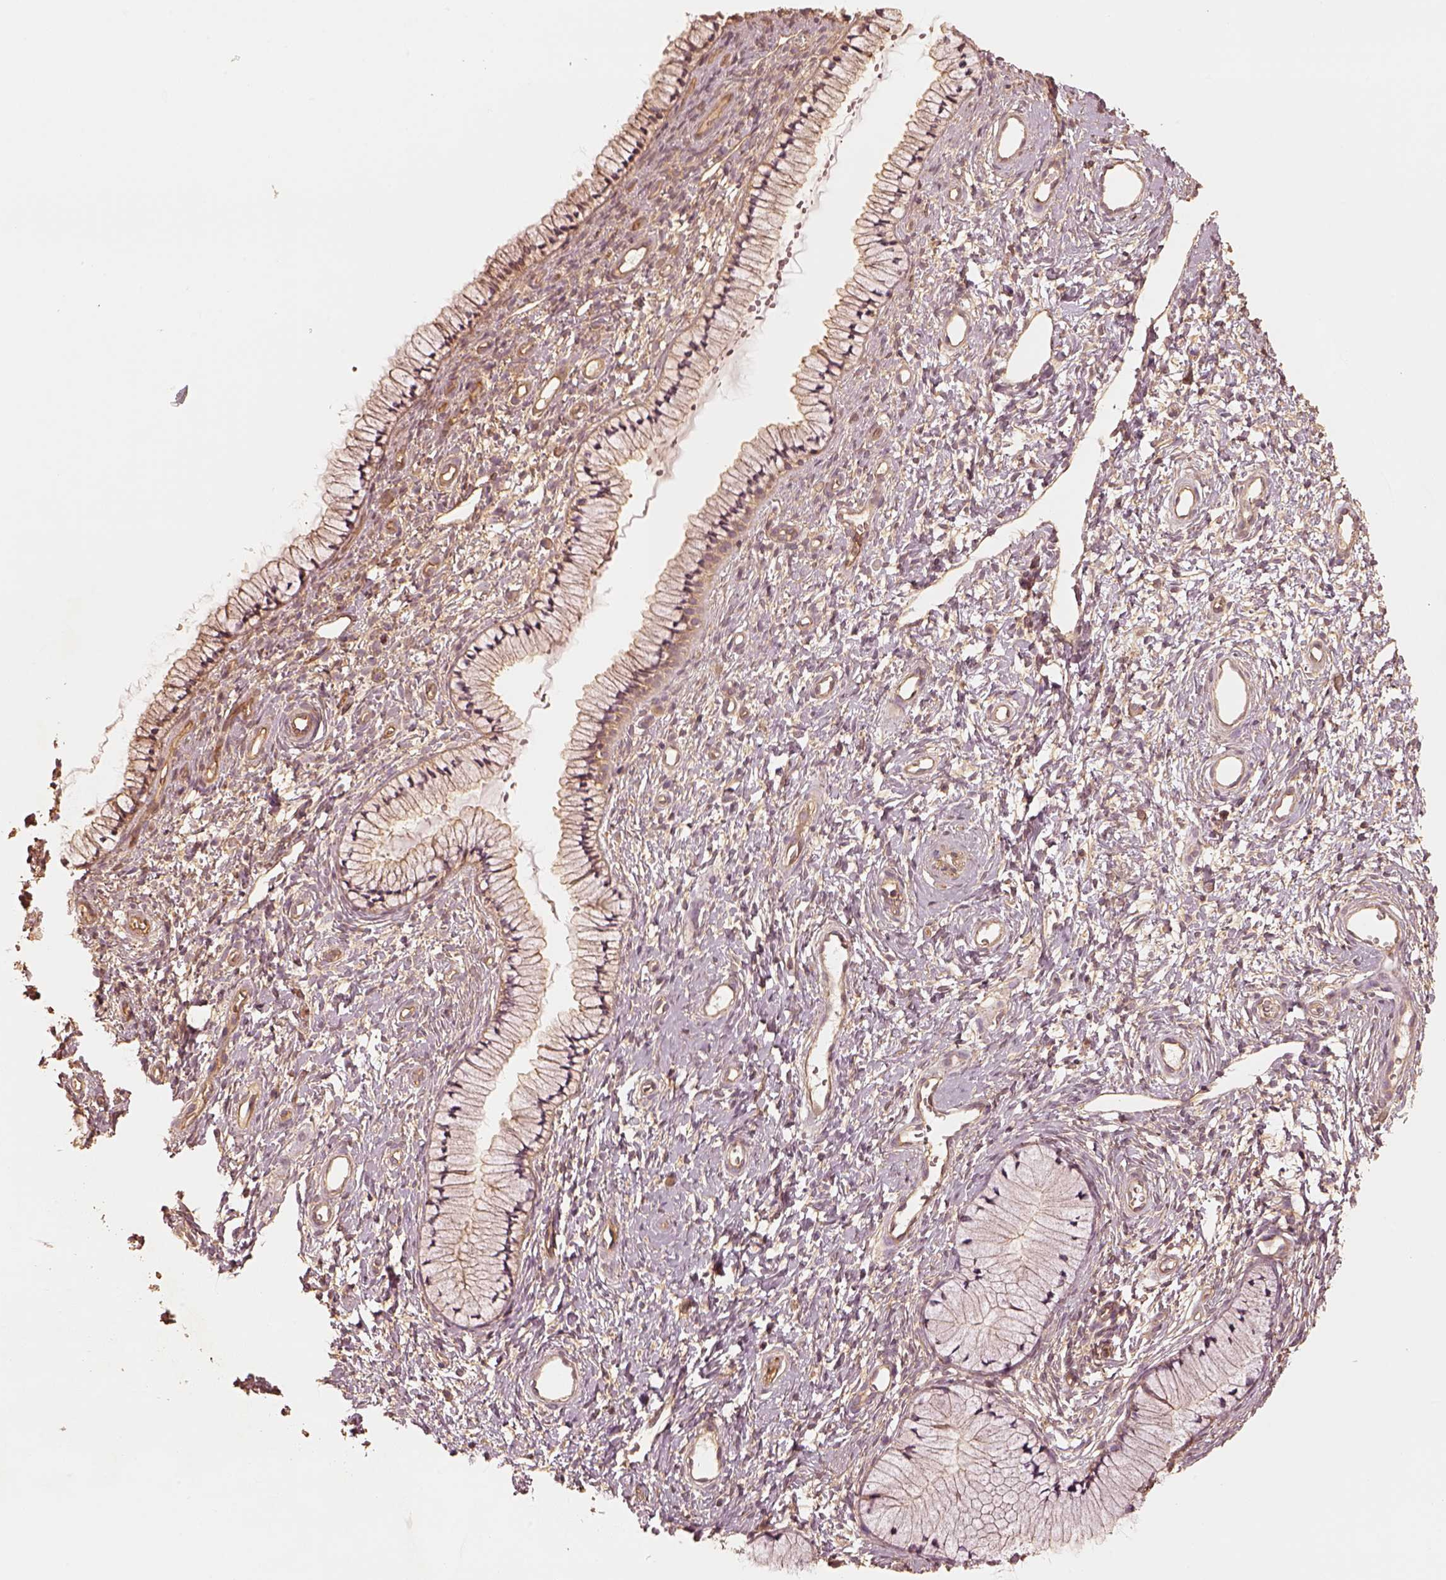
{"staining": {"intensity": "weak", "quantity": "25%-75%", "location": "cytoplasmic/membranous"}, "tissue": "cervix", "cell_type": "Glandular cells", "image_type": "normal", "snomed": [{"axis": "morphology", "description": "Normal tissue, NOS"}, {"axis": "topography", "description": "Cervix"}], "caption": "Benign cervix shows weak cytoplasmic/membranous positivity in approximately 25%-75% of glandular cells (DAB IHC with brightfield microscopy, high magnification)..", "gene": "WDR7", "patient": {"sex": "female", "age": 36}}